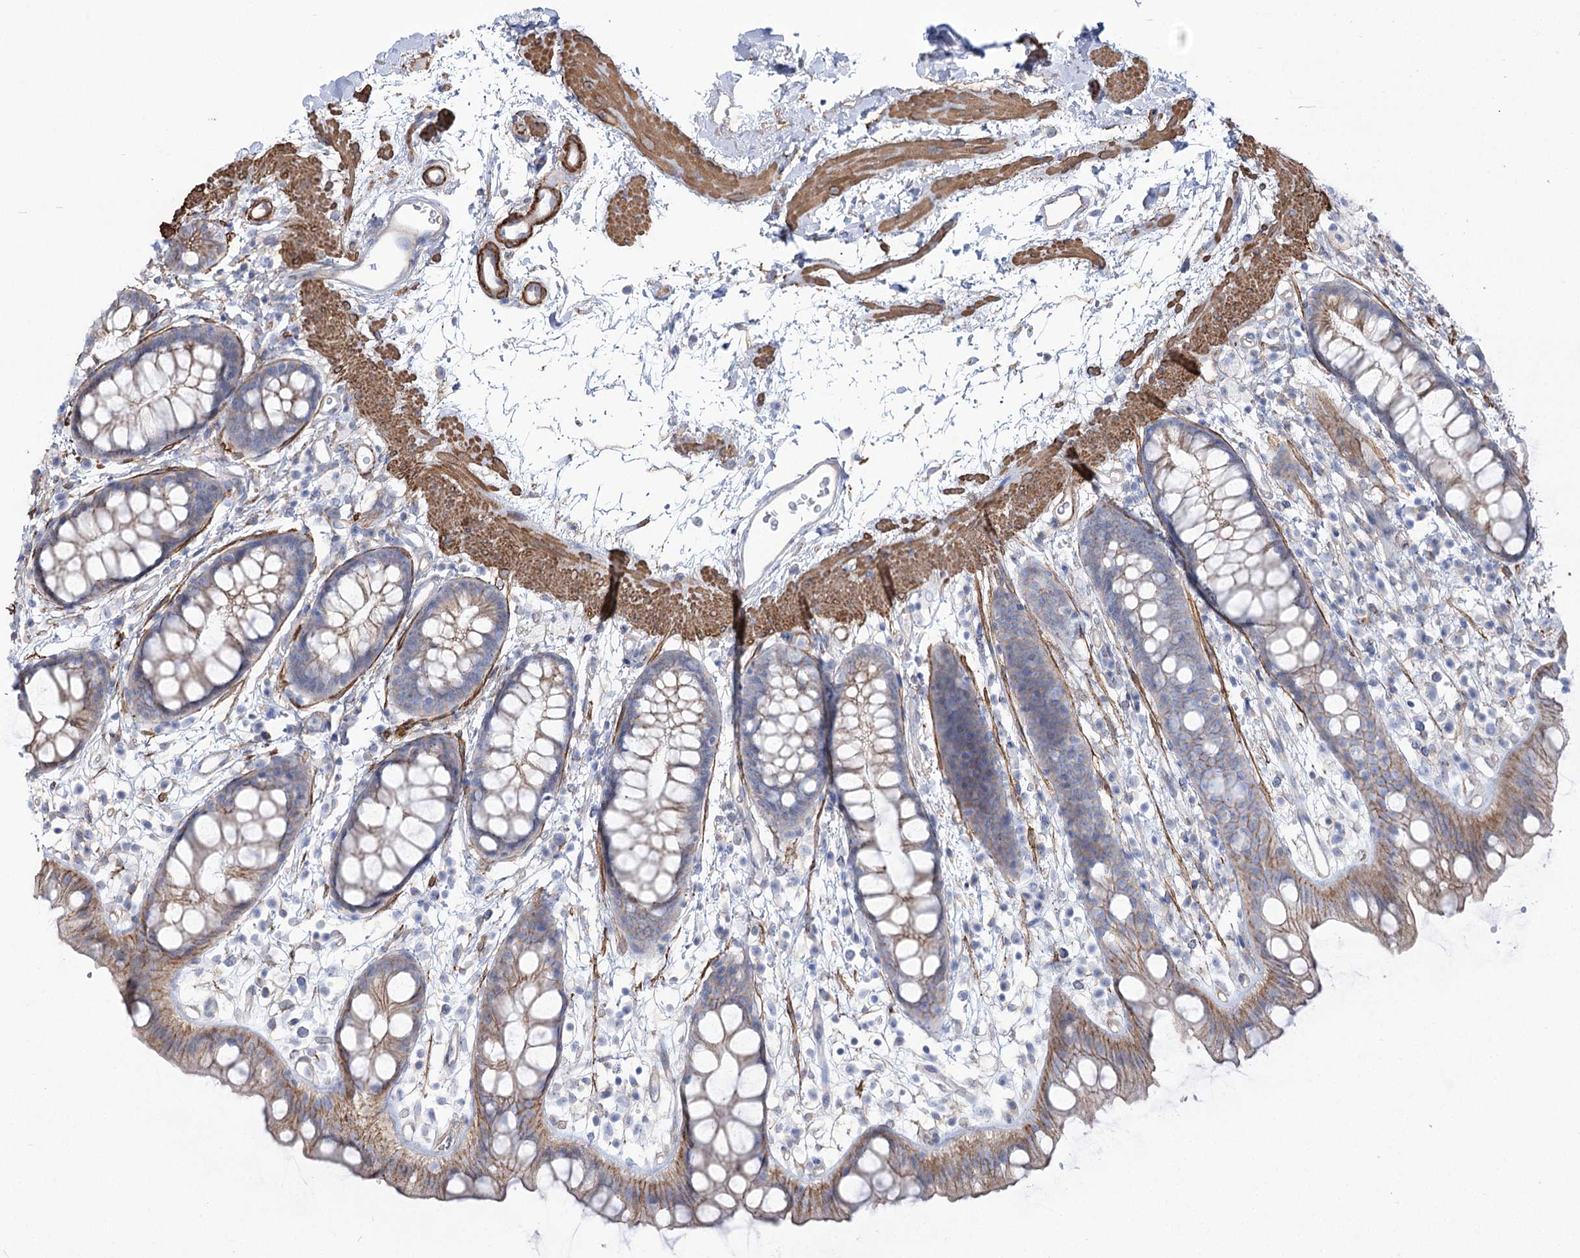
{"staining": {"intensity": "moderate", "quantity": "25%-75%", "location": "cytoplasmic/membranous"}, "tissue": "rectum", "cell_type": "Glandular cells", "image_type": "normal", "snomed": [{"axis": "morphology", "description": "Normal tissue, NOS"}, {"axis": "topography", "description": "Rectum"}], "caption": "Immunohistochemical staining of benign human rectum reveals medium levels of moderate cytoplasmic/membranous positivity in about 25%-75% of glandular cells.", "gene": "PLEKHA5", "patient": {"sex": "female", "age": 65}}